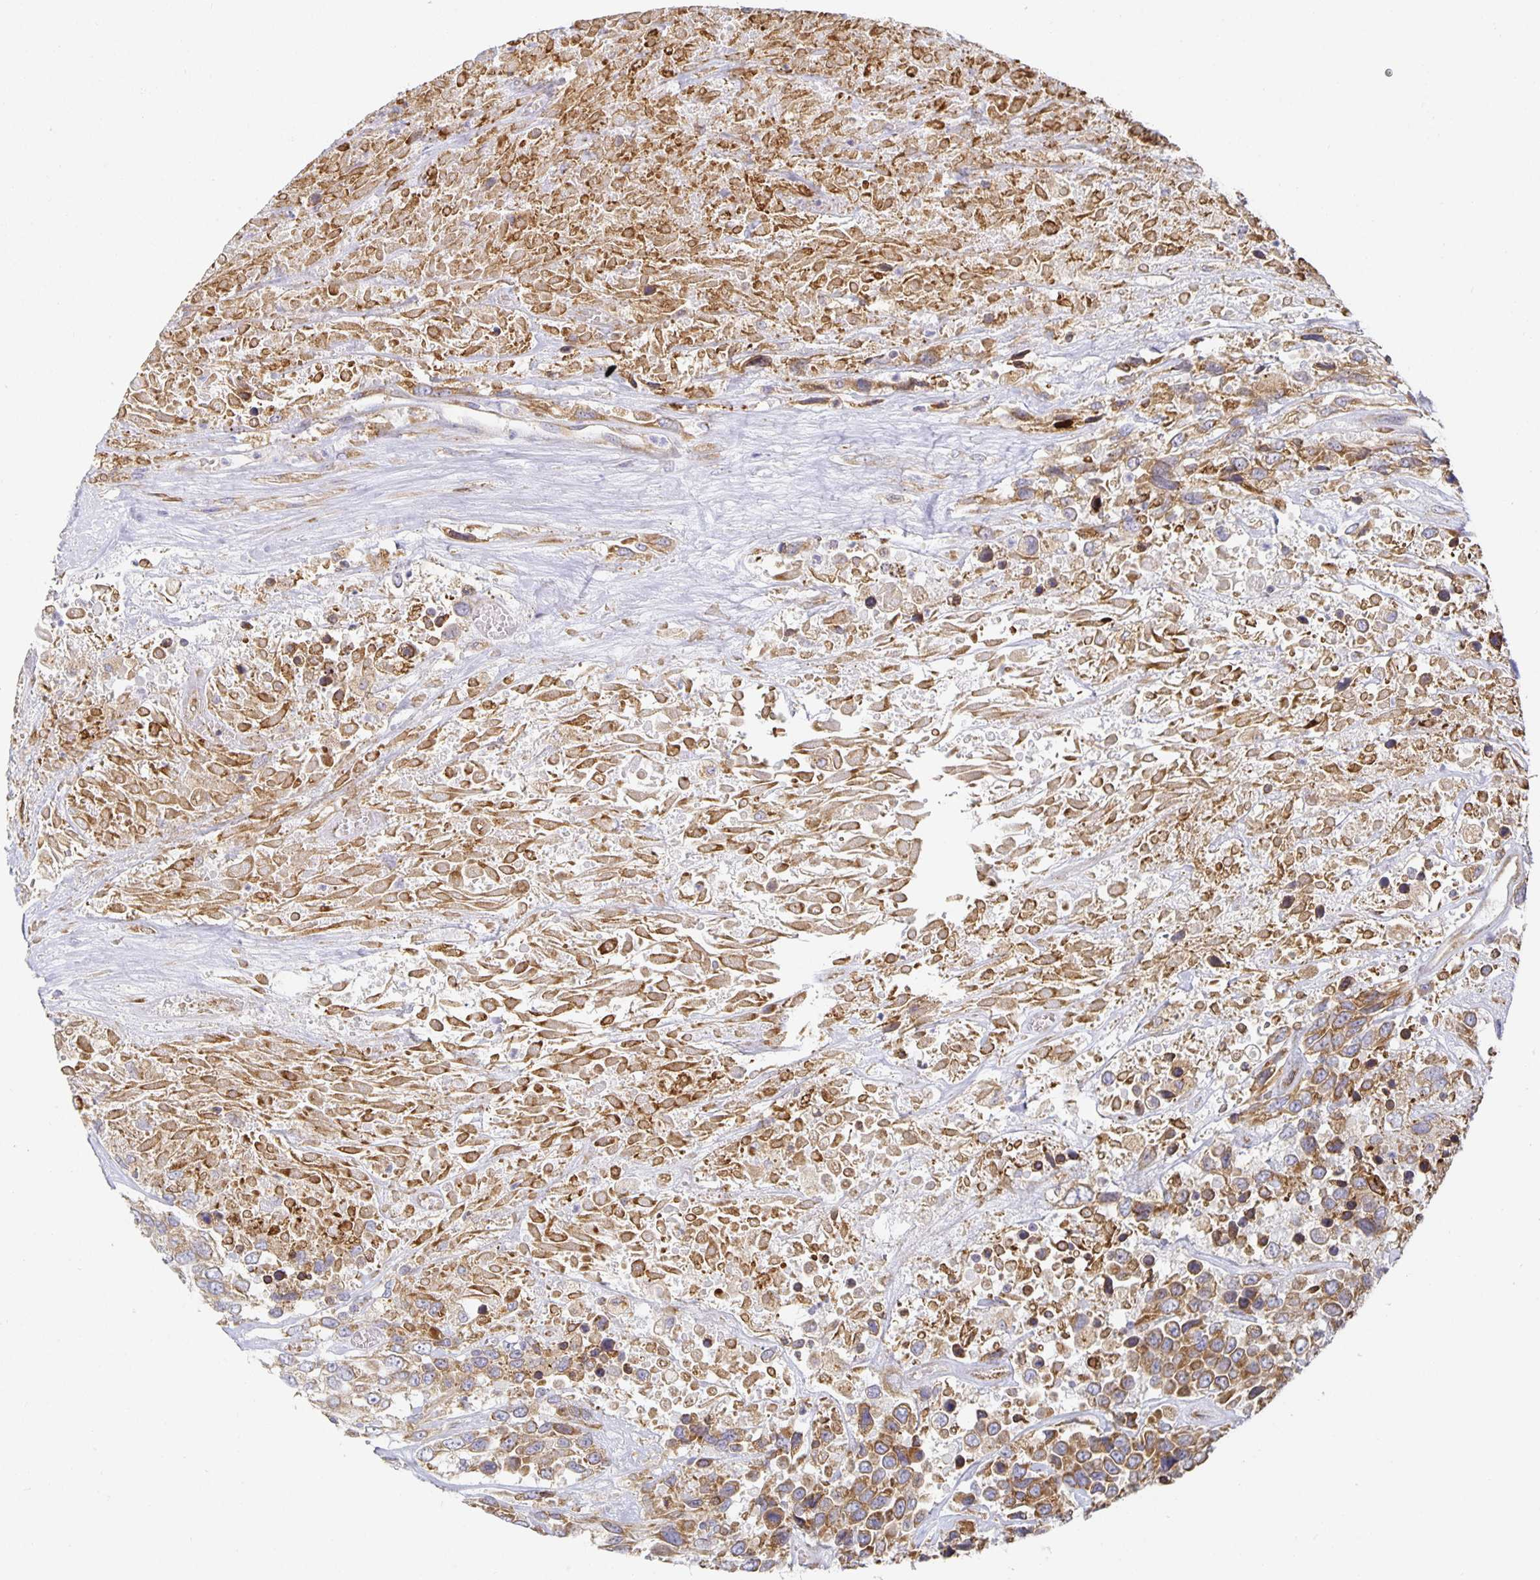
{"staining": {"intensity": "moderate", "quantity": ">75%", "location": "cytoplasmic/membranous"}, "tissue": "urothelial cancer", "cell_type": "Tumor cells", "image_type": "cancer", "snomed": [{"axis": "morphology", "description": "Urothelial carcinoma, High grade"}, {"axis": "topography", "description": "Urinary bladder"}], "caption": "Human urothelial carcinoma (high-grade) stained with a brown dye shows moderate cytoplasmic/membranous positive expression in about >75% of tumor cells.", "gene": "NOMO1", "patient": {"sex": "female", "age": 70}}